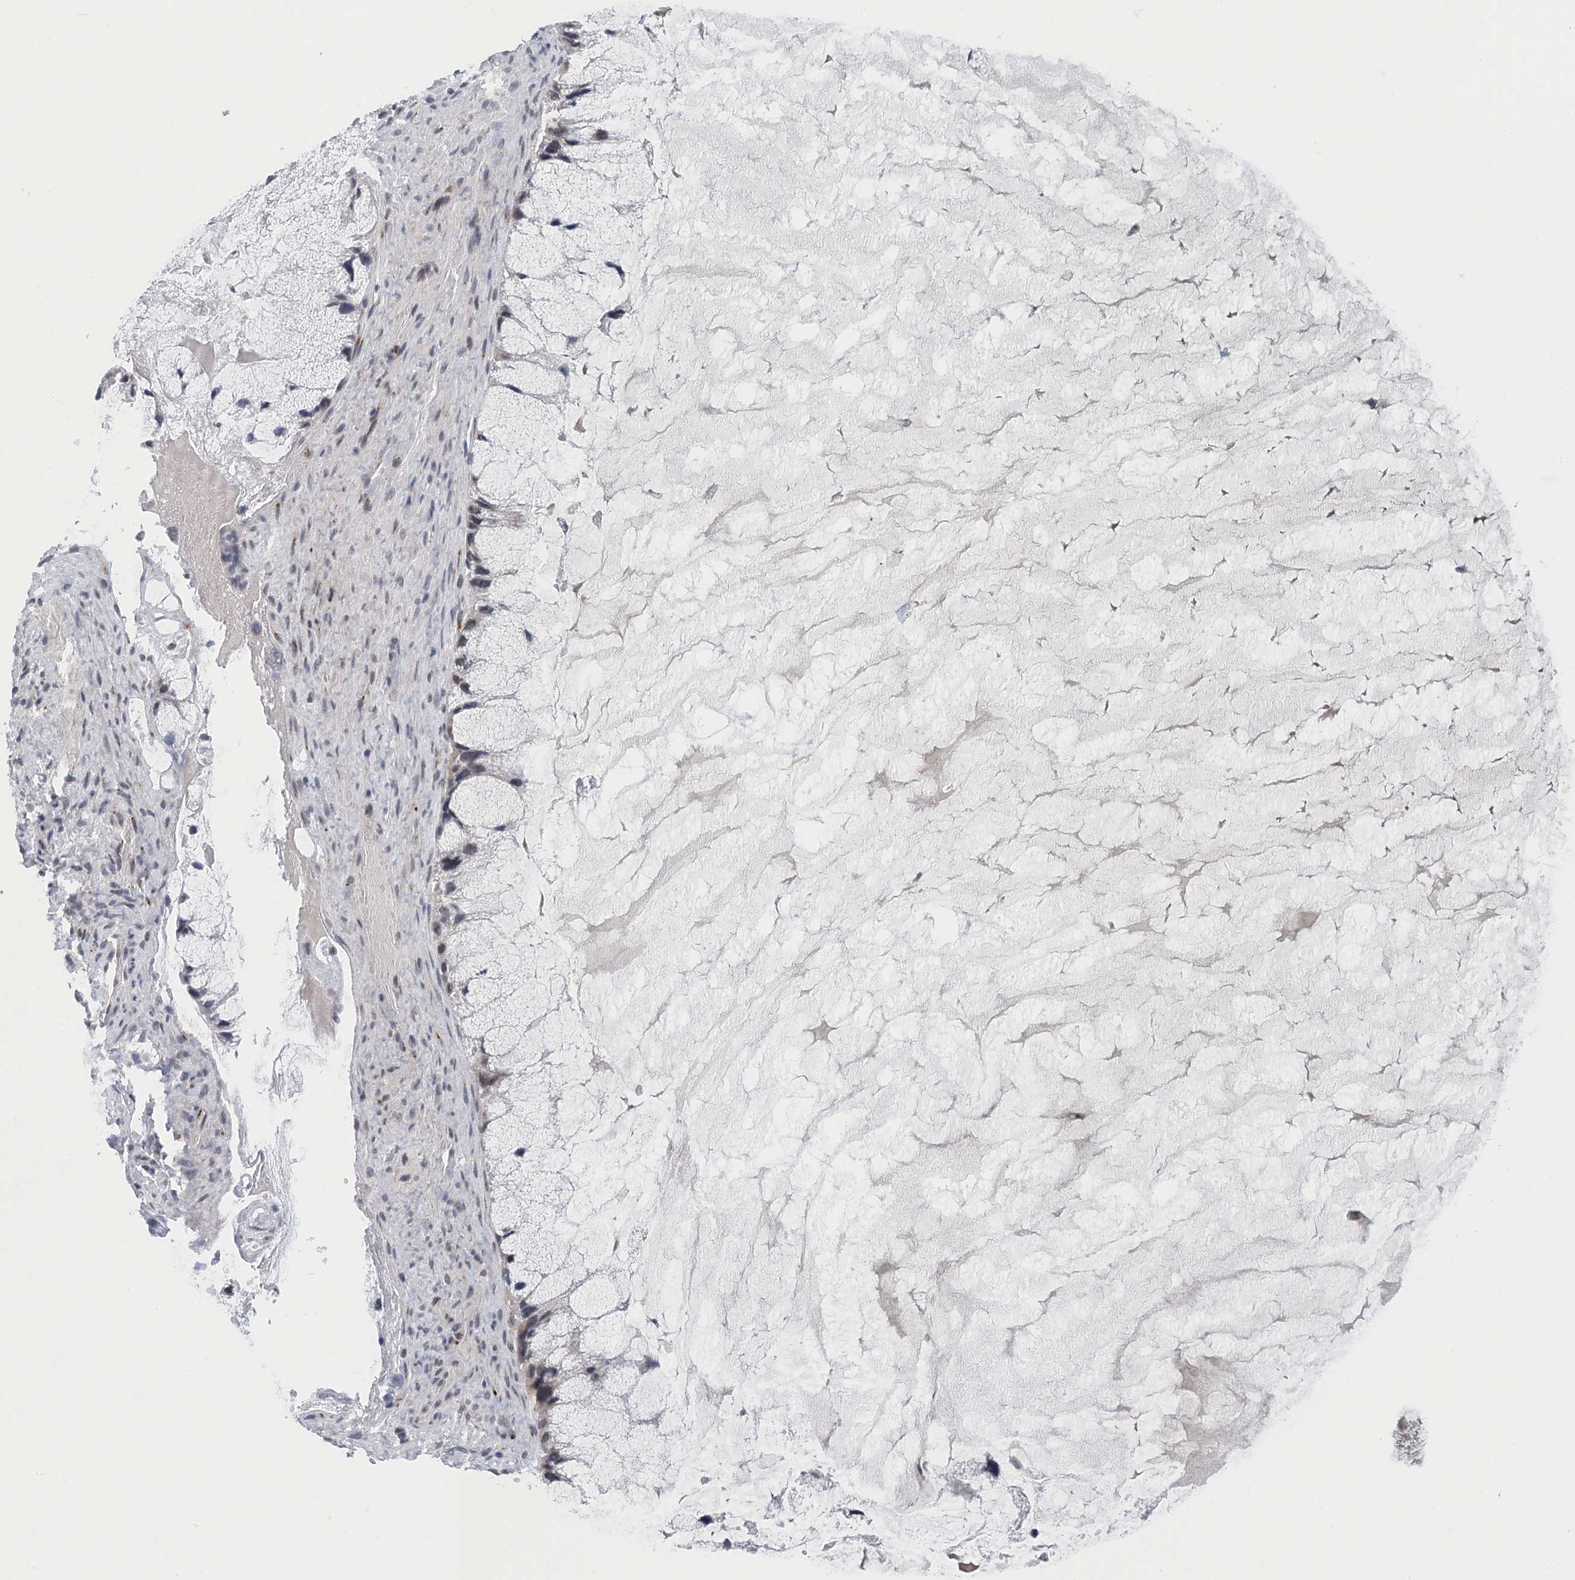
{"staining": {"intensity": "weak", "quantity": "<25%", "location": "nuclear"}, "tissue": "ovarian cancer", "cell_type": "Tumor cells", "image_type": "cancer", "snomed": [{"axis": "morphology", "description": "Cystadenocarcinoma, mucinous, NOS"}, {"axis": "topography", "description": "Ovary"}], "caption": "Micrograph shows no protein positivity in tumor cells of ovarian cancer tissue.", "gene": "MBD2", "patient": {"sex": "female", "age": 37}}